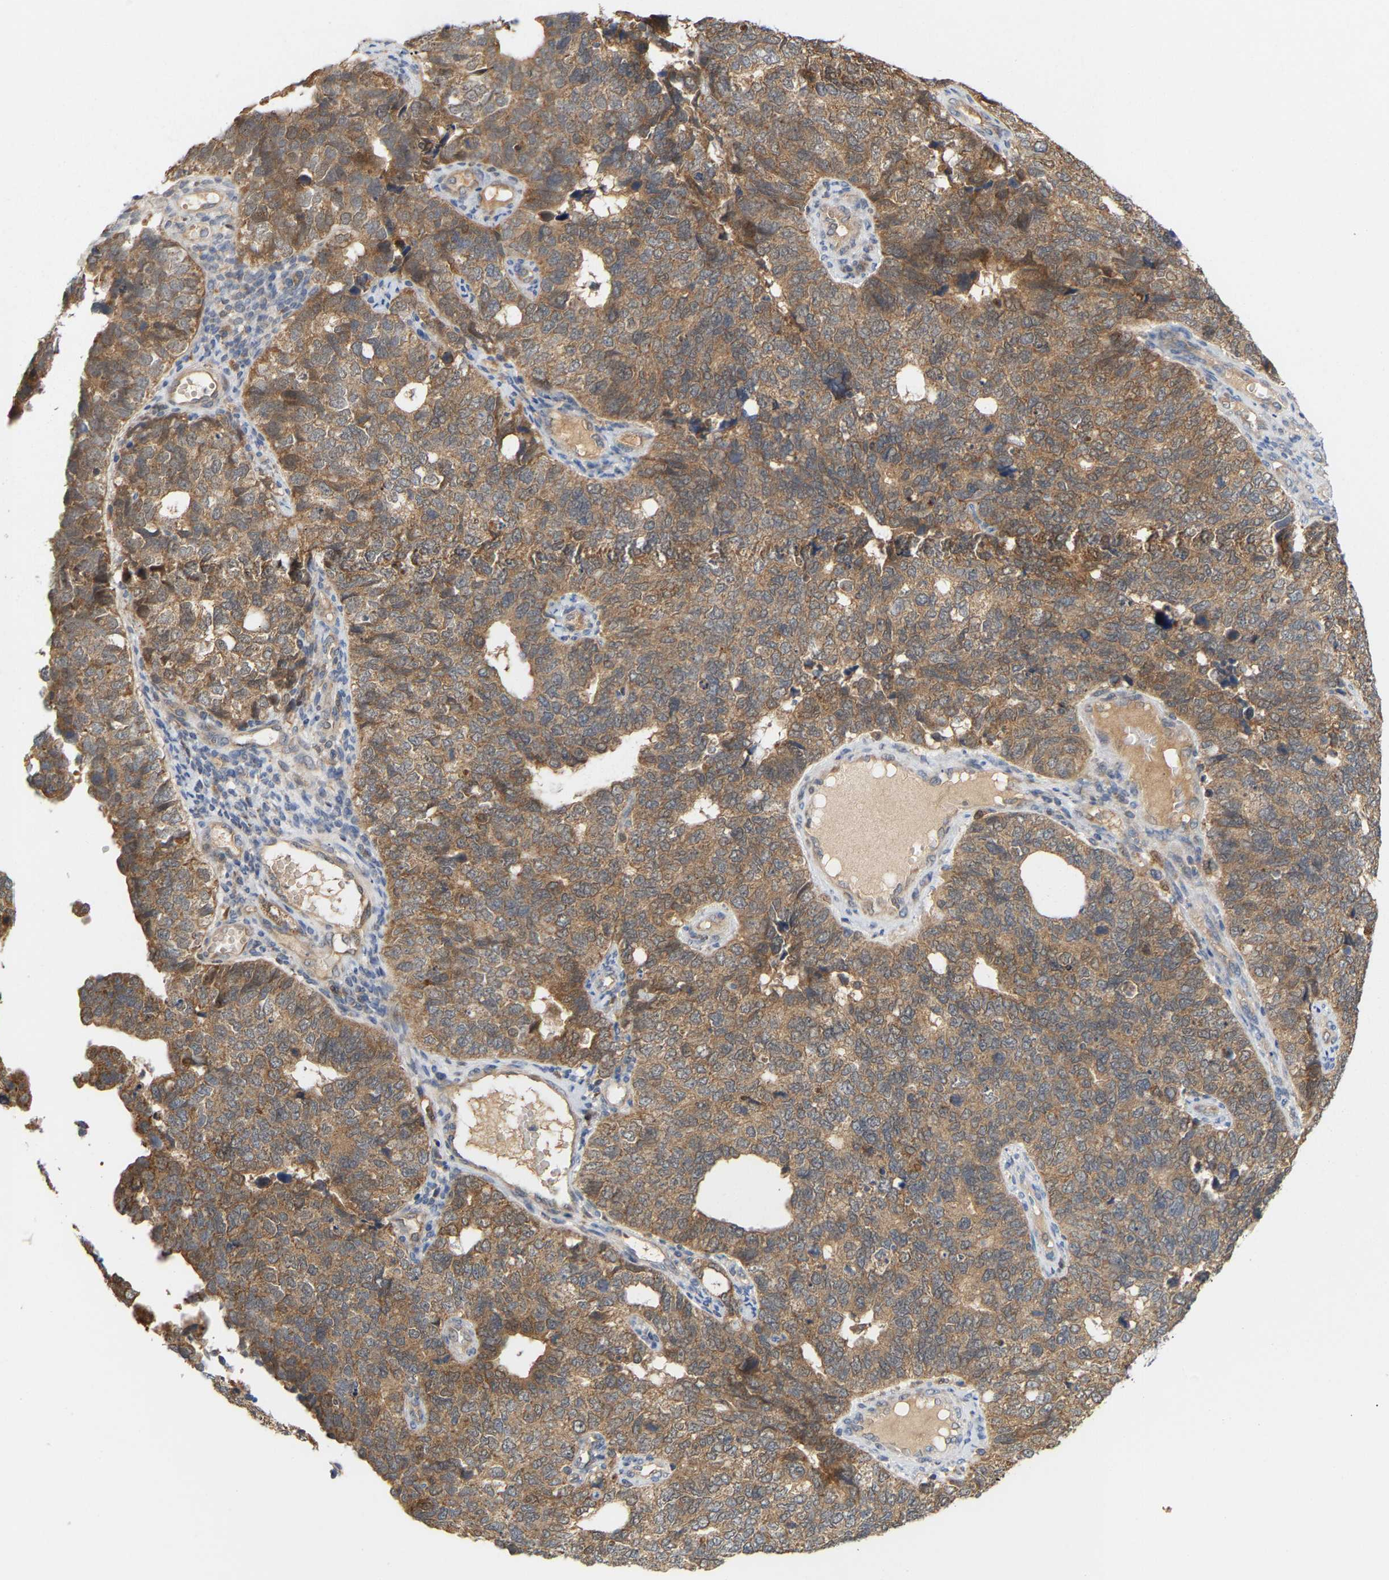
{"staining": {"intensity": "moderate", "quantity": ">75%", "location": "cytoplasmic/membranous"}, "tissue": "cervical cancer", "cell_type": "Tumor cells", "image_type": "cancer", "snomed": [{"axis": "morphology", "description": "Squamous cell carcinoma, NOS"}, {"axis": "topography", "description": "Cervix"}], "caption": "A medium amount of moderate cytoplasmic/membranous expression is identified in approximately >75% of tumor cells in cervical cancer (squamous cell carcinoma) tissue.", "gene": "TPMT", "patient": {"sex": "female", "age": 63}}